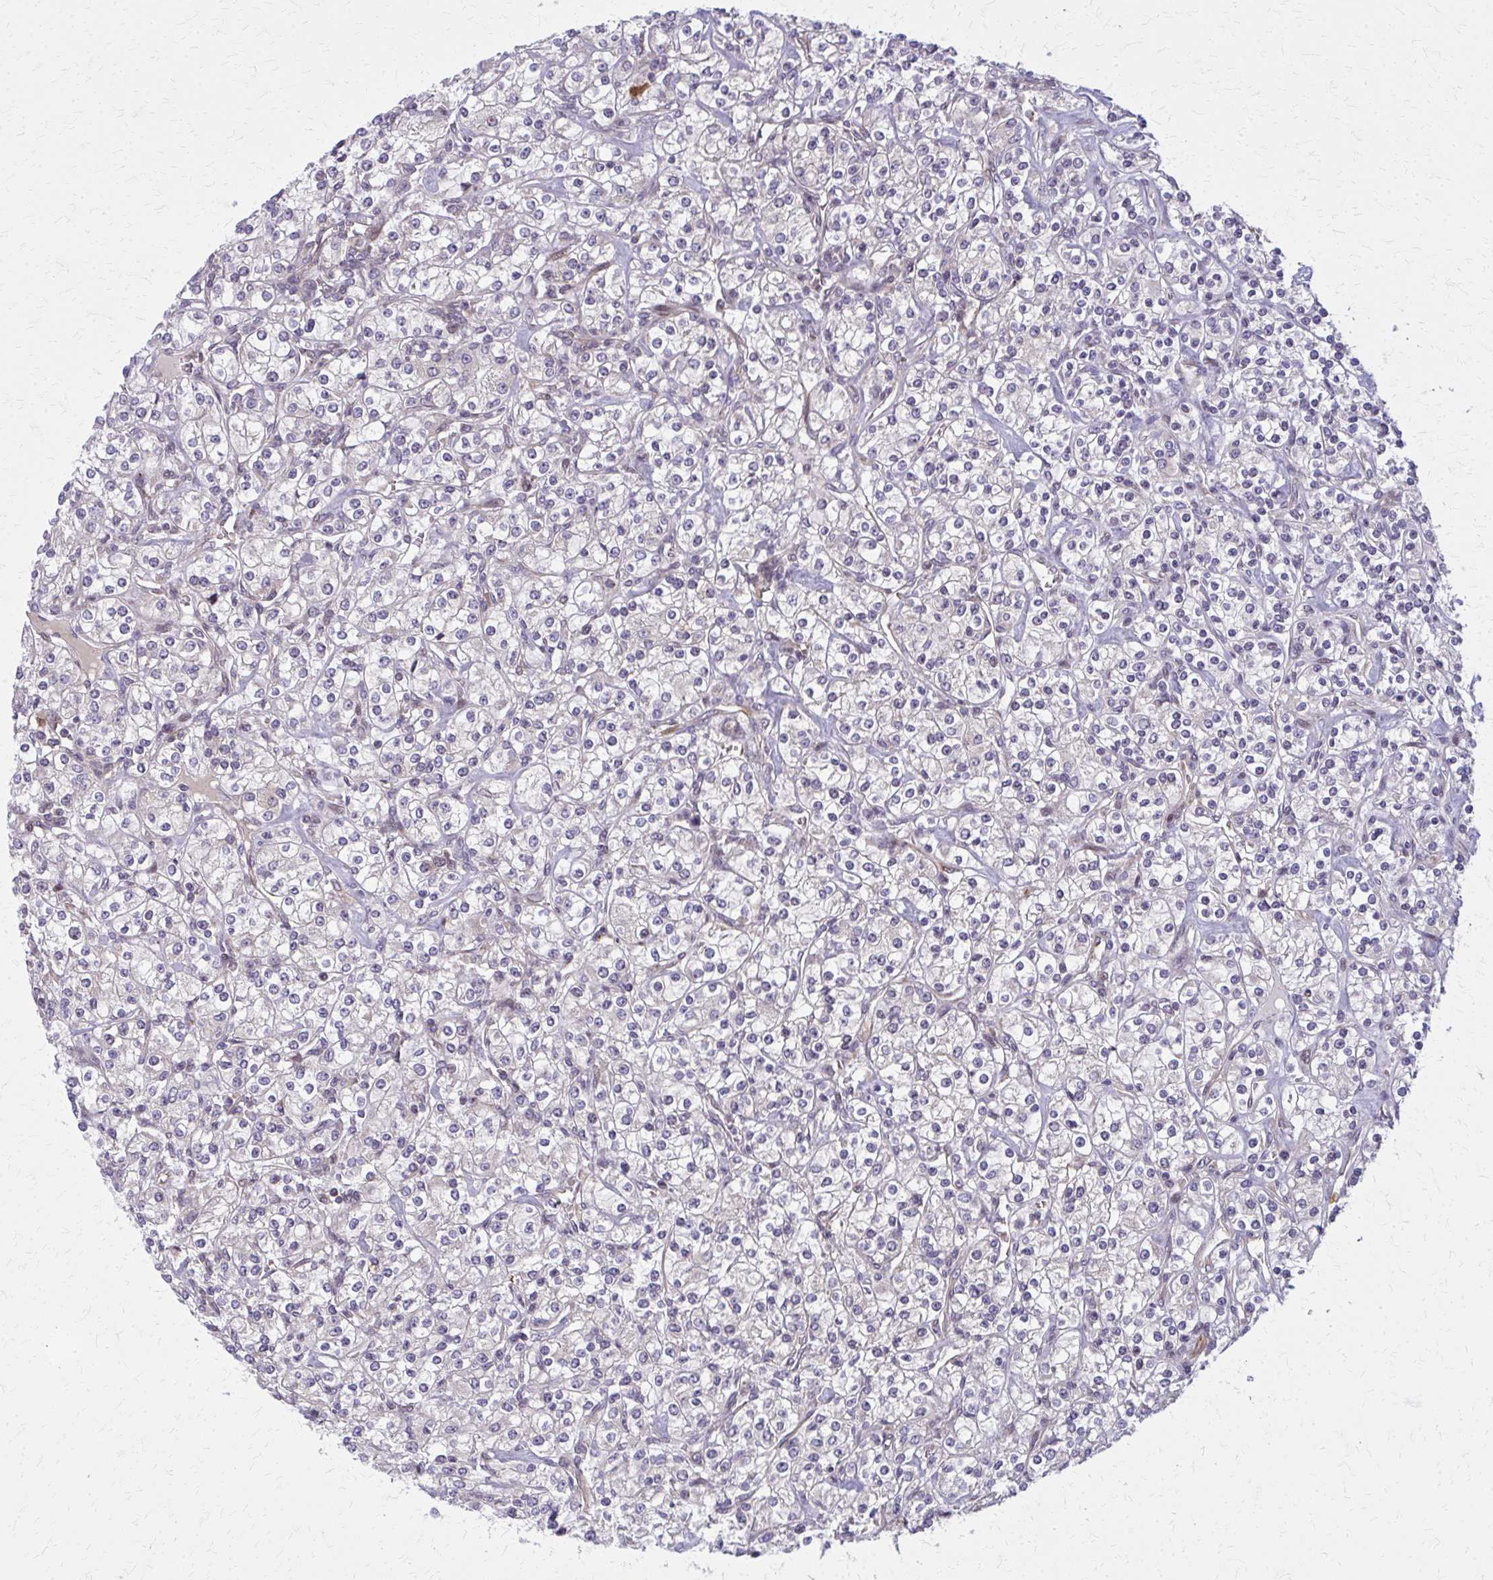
{"staining": {"intensity": "negative", "quantity": "none", "location": "none"}, "tissue": "renal cancer", "cell_type": "Tumor cells", "image_type": "cancer", "snomed": [{"axis": "morphology", "description": "Adenocarcinoma, NOS"}, {"axis": "topography", "description": "Kidney"}], "caption": "The micrograph reveals no significant expression in tumor cells of adenocarcinoma (renal).", "gene": "MCCC1", "patient": {"sex": "male", "age": 77}}